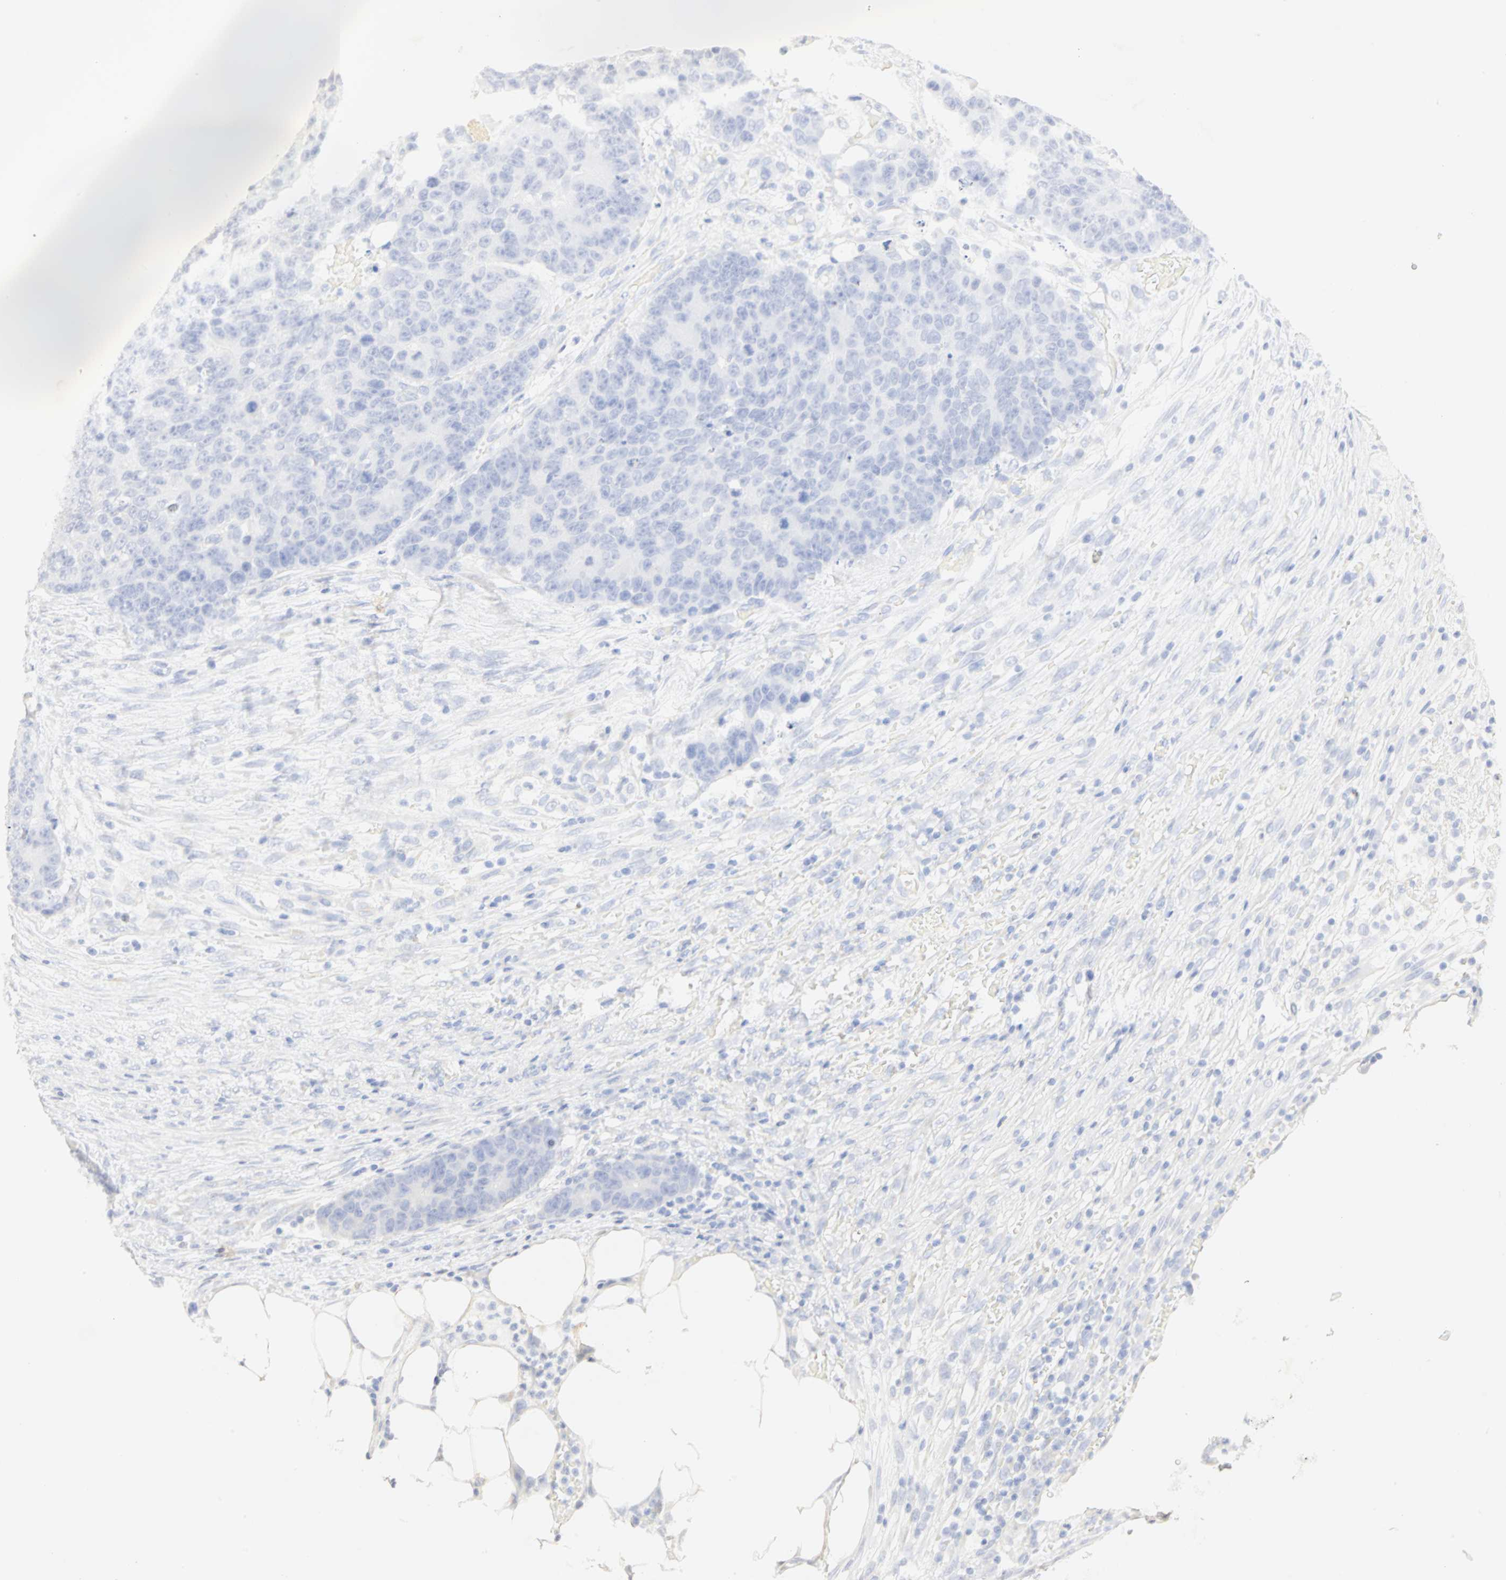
{"staining": {"intensity": "negative", "quantity": "none", "location": "none"}, "tissue": "colorectal cancer", "cell_type": "Tumor cells", "image_type": "cancer", "snomed": [{"axis": "morphology", "description": "Adenocarcinoma, NOS"}, {"axis": "topography", "description": "Colon"}], "caption": "IHC image of neoplastic tissue: colorectal cancer stained with DAB reveals no significant protein positivity in tumor cells.", "gene": "GNRH2", "patient": {"sex": "female", "age": 86}}